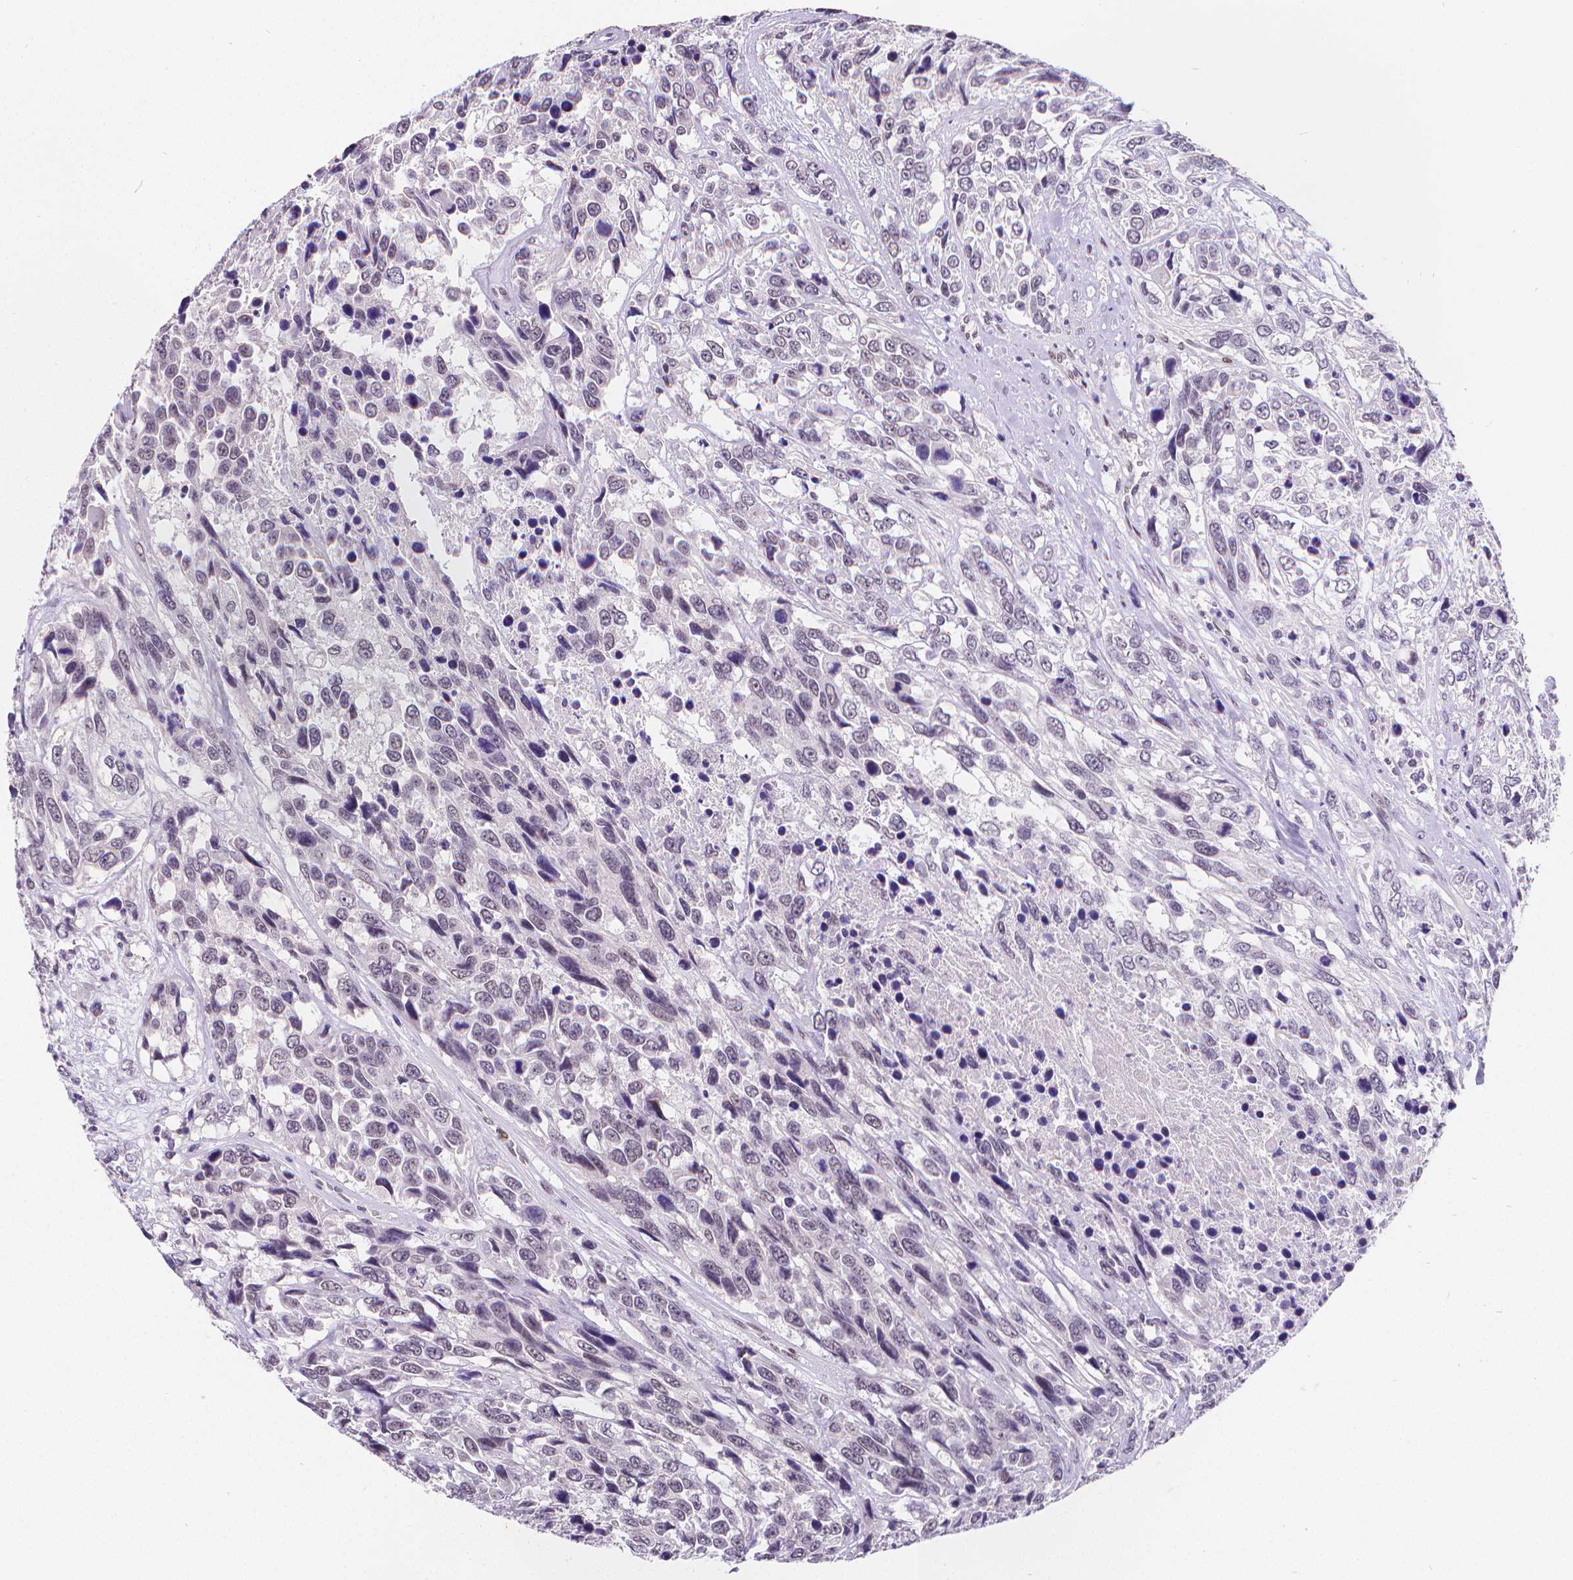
{"staining": {"intensity": "negative", "quantity": "none", "location": "none"}, "tissue": "urothelial cancer", "cell_type": "Tumor cells", "image_type": "cancer", "snomed": [{"axis": "morphology", "description": "Urothelial carcinoma, High grade"}, {"axis": "topography", "description": "Urinary bladder"}], "caption": "A high-resolution micrograph shows immunohistochemistry staining of urothelial cancer, which exhibits no significant staining in tumor cells.", "gene": "MEF2C", "patient": {"sex": "female", "age": 70}}